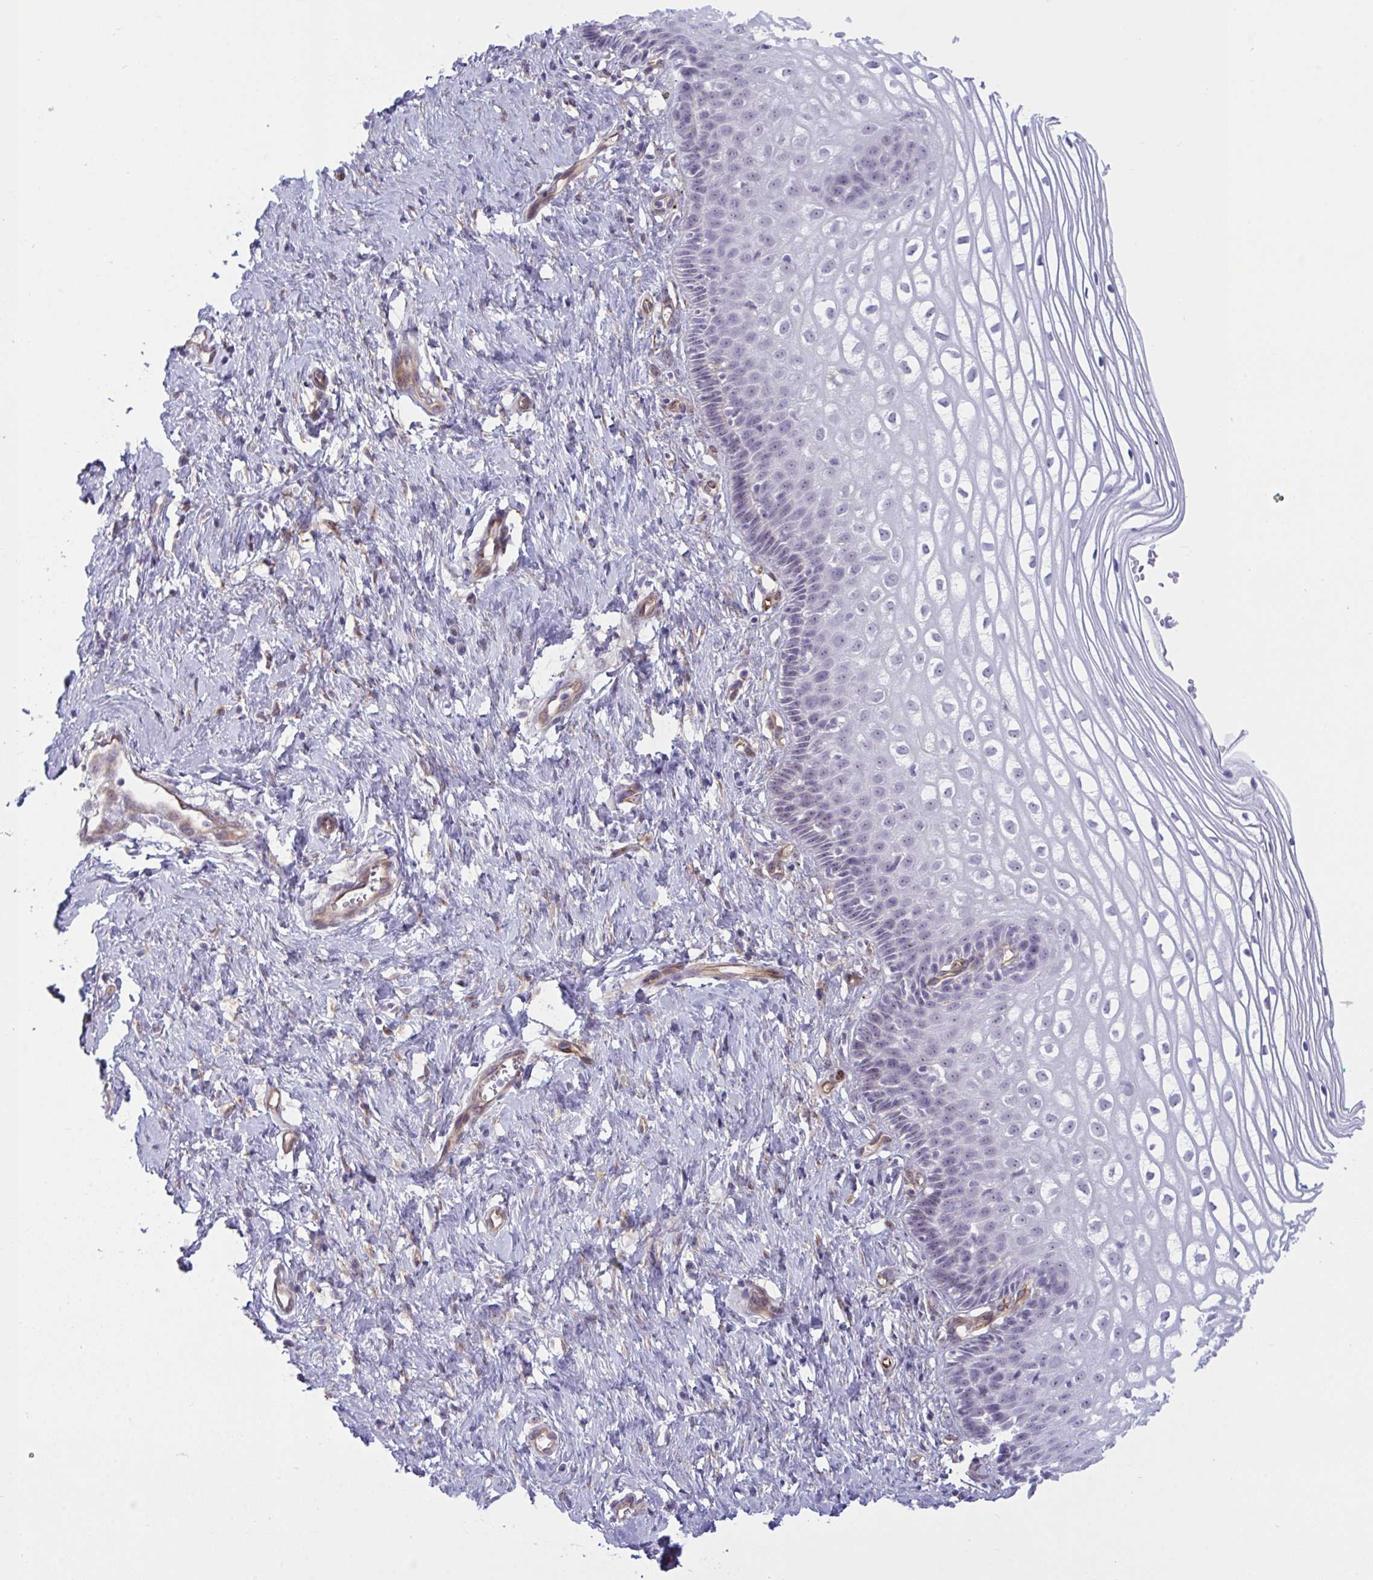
{"staining": {"intensity": "negative", "quantity": "none", "location": "none"}, "tissue": "cervix", "cell_type": "Glandular cells", "image_type": "normal", "snomed": [{"axis": "morphology", "description": "Normal tissue, NOS"}, {"axis": "topography", "description": "Cervix"}], "caption": "Cervix stained for a protein using immunohistochemistry (IHC) exhibits no staining glandular cells.", "gene": "PRRT4", "patient": {"sex": "female", "age": 36}}